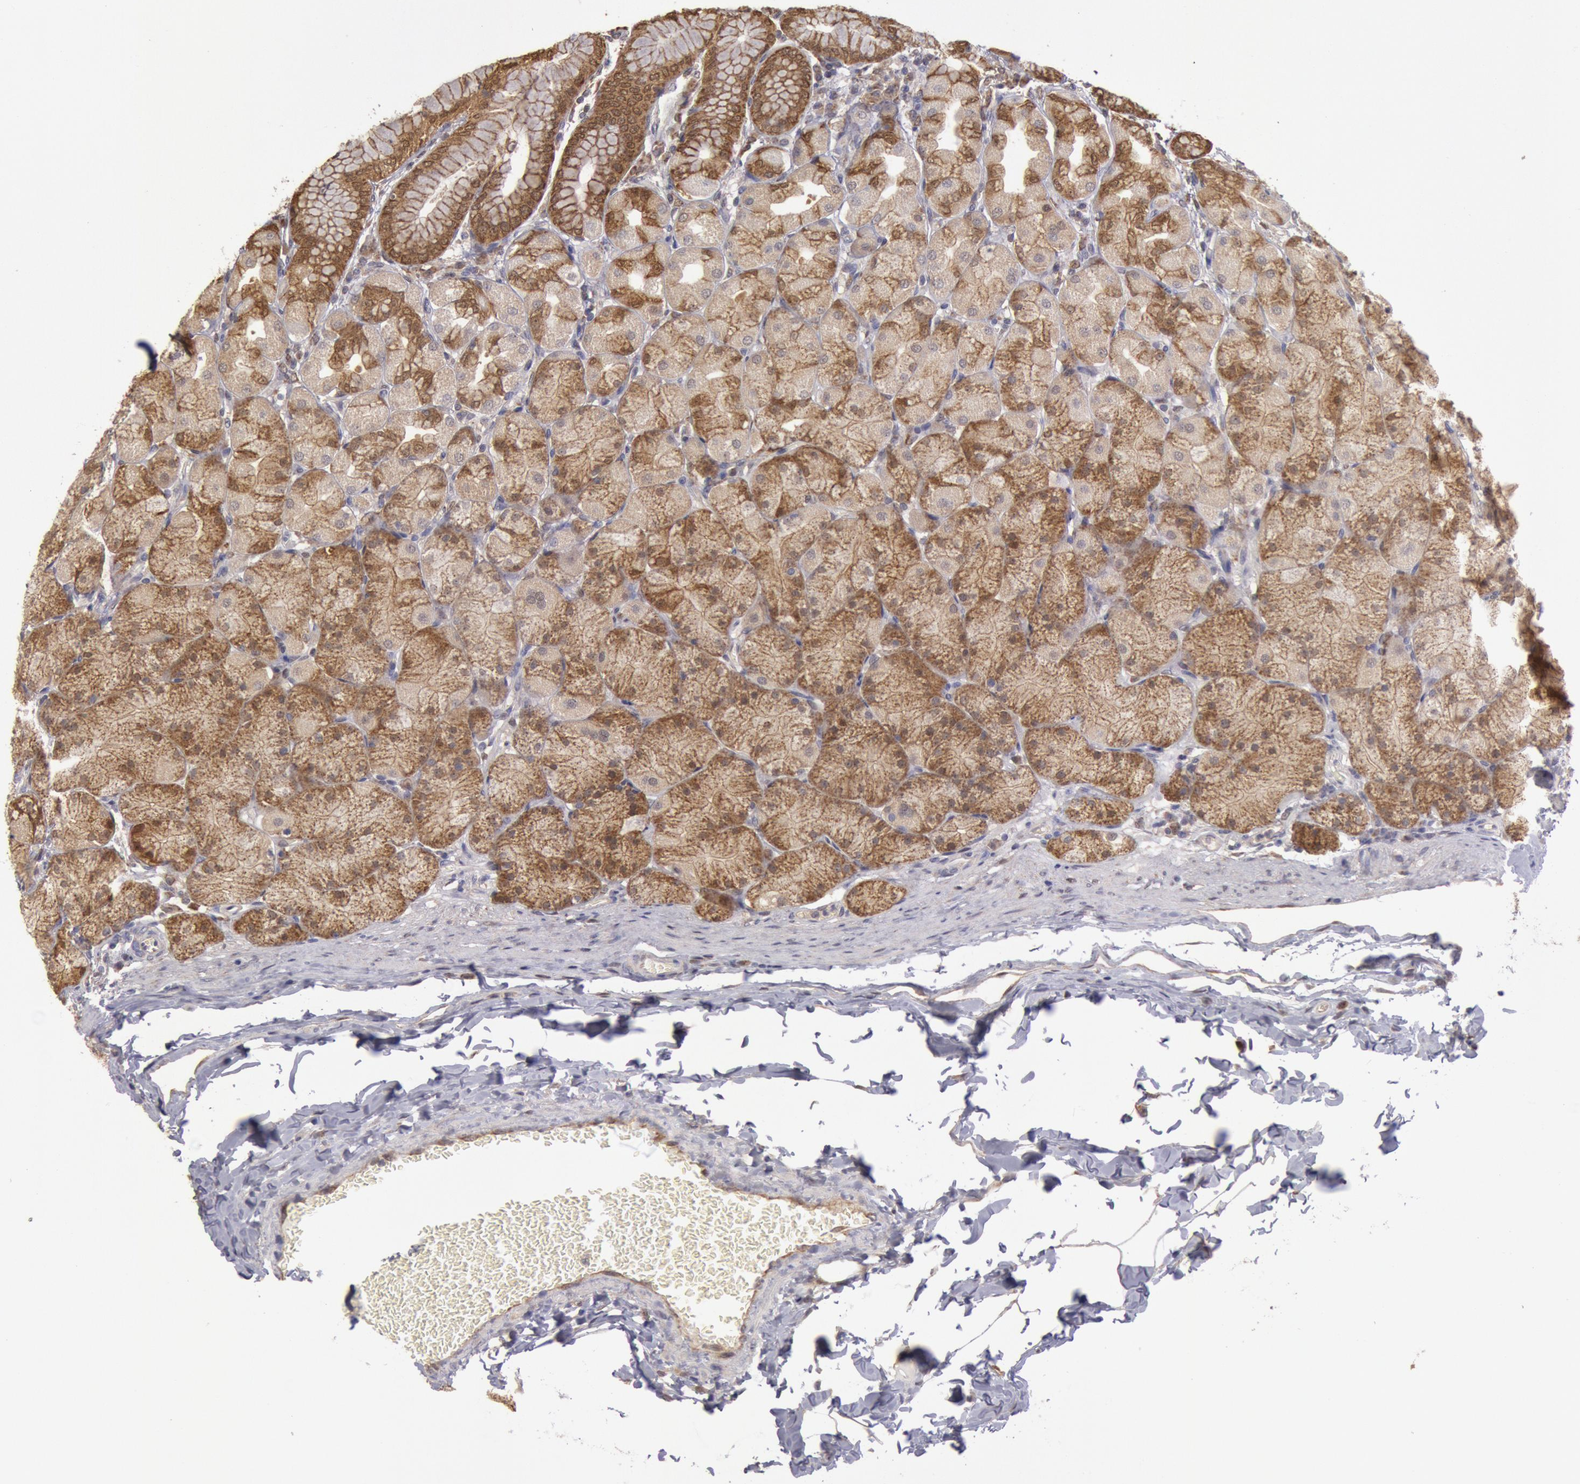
{"staining": {"intensity": "moderate", "quantity": ">75%", "location": "cytoplasmic/membranous"}, "tissue": "stomach", "cell_type": "Glandular cells", "image_type": "normal", "snomed": [{"axis": "morphology", "description": "Normal tissue, NOS"}, {"axis": "topography", "description": "Stomach, upper"}], "caption": "Glandular cells reveal medium levels of moderate cytoplasmic/membranous expression in about >75% of cells in unremarkable human stomach. (DAB (3,3'-diaminobenzidine) IHC, brown staining for protein, blue staining for nuclei).", "gene": "MPST", "patient": {"sex": "female", "age": 56}}